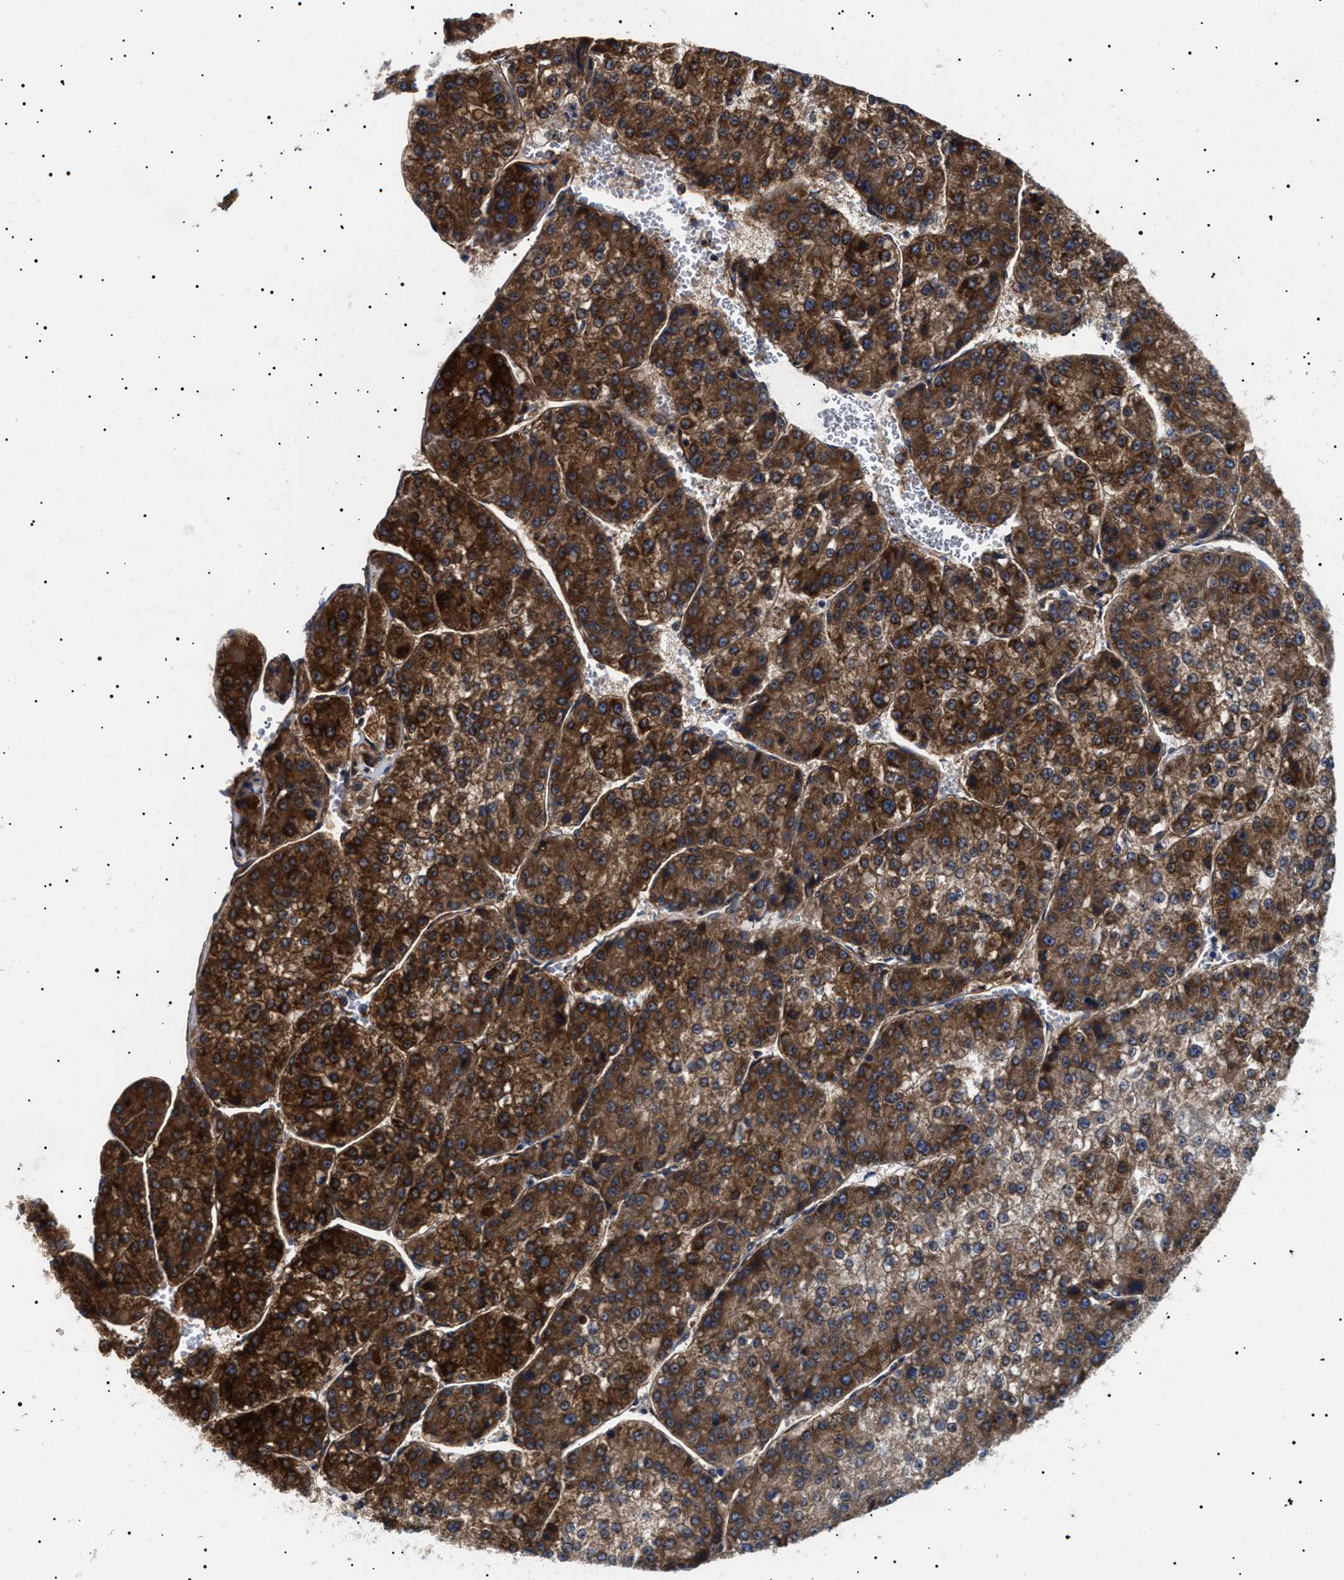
{"staining": {"intensity": "strong", "quantity": ">75%", "location": "cytoplasmic/membranous"}, "tissue": "liver cancer", "cell_type": "Tumor cells", "image_type": "cancer", "snomed": [{"axis": "morphology", "description": "Carcinoma, Hepatocellular, NOS"}, {"axis": "topography", "description": "Liver"}], "caption": "Human liver cancer (hepatocellular carcinoma) stained for a protein (brown) exhibits strong cytoplasmic/membranous positive expression in approximately >75% of tumor cells.", "gene": "TPP2", "patient": {"sex": "female", "age": 73}}